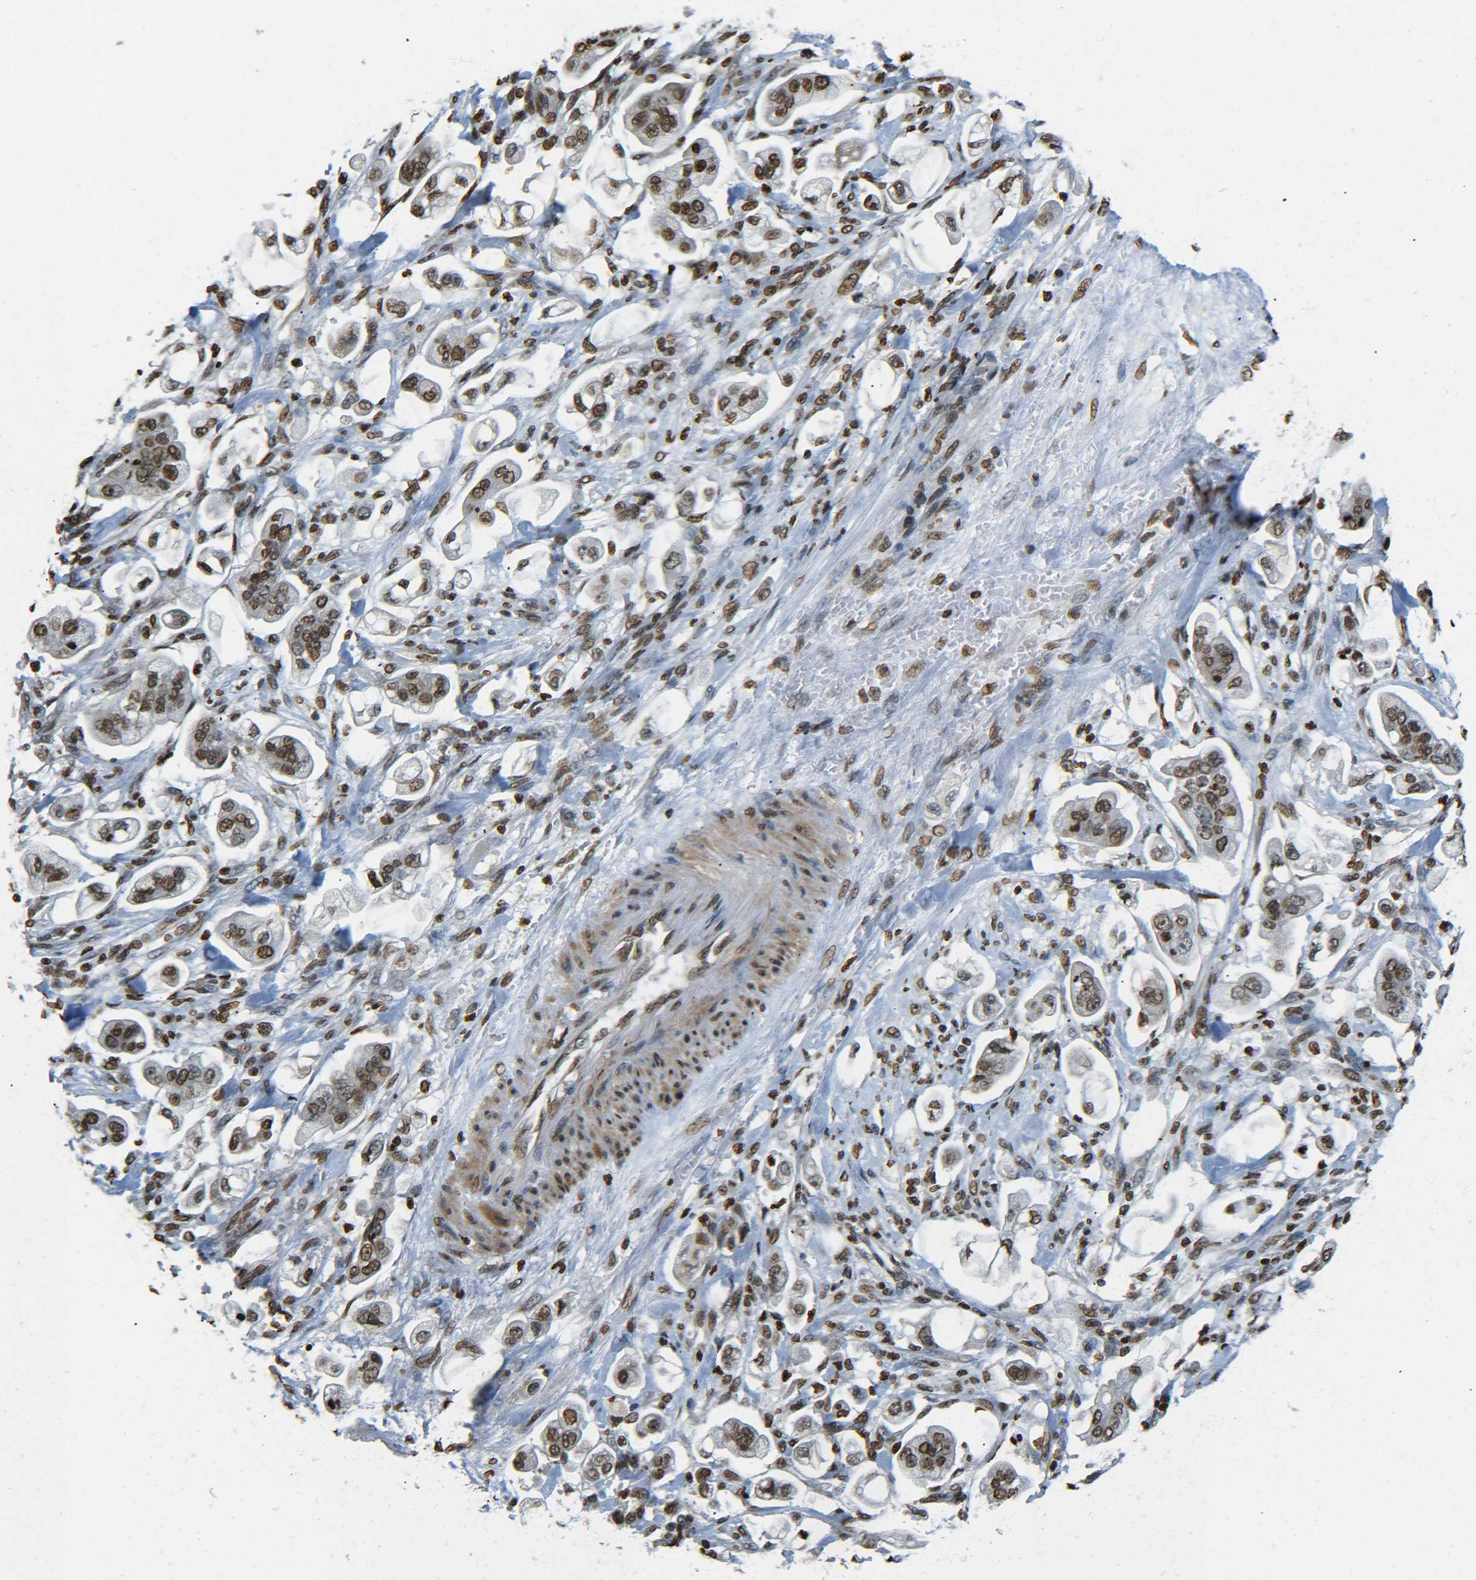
{"staining": {"intensity": "moderate", "quantity": ">75%", "location": "nuclear"}, "tissue": "stomach cancer", "cell_type": "Tumor cells", "image_type": "cancer", "snomed": [{"axis": "morphology", "description": "Adenocarcinoma, NOS"}, {"axis": "topography", "description": "Stomach"}], "caption": "Brown immunohistochemical staining in human adenocarcinoma (stomach) shows moderate nuclear positivity in approximately >75% of tumor cells.", "gene": "H4C16", "patient": {"sex": "male", "age": 62}}